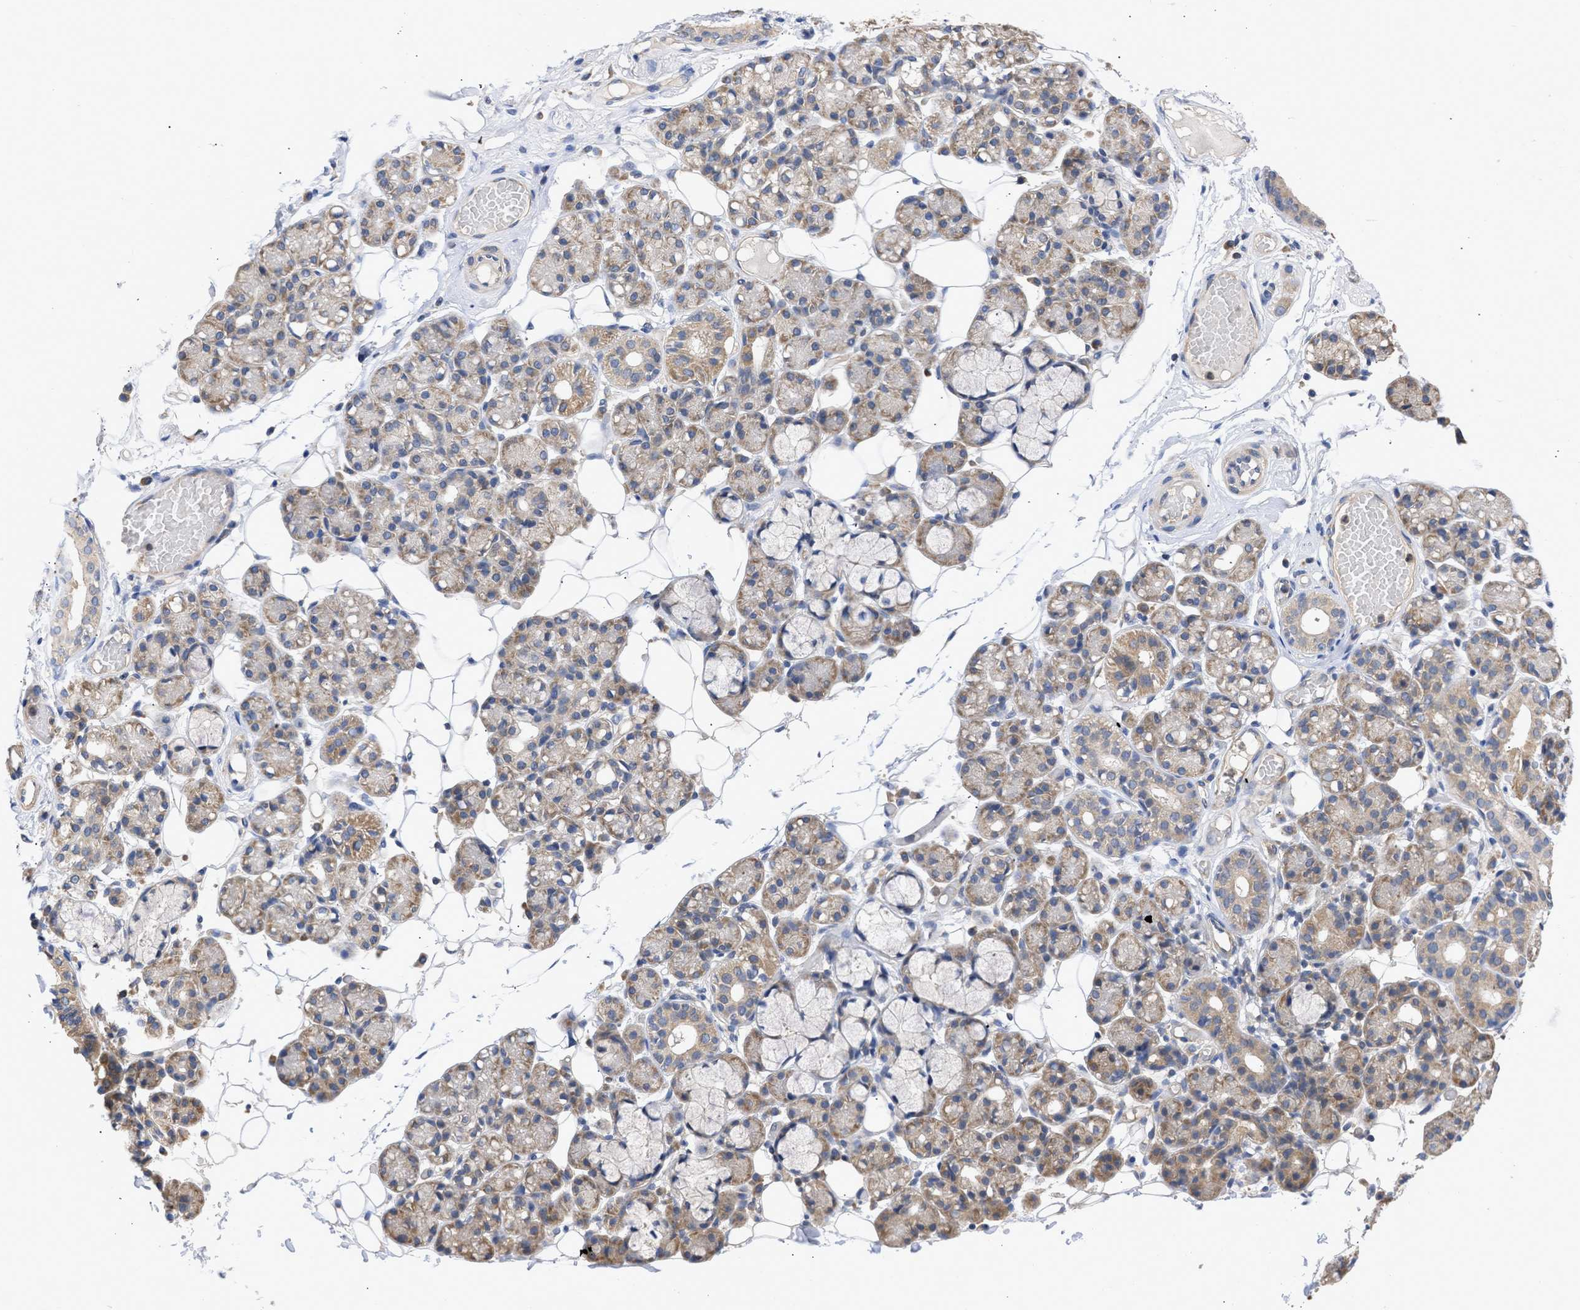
{"staining": {"intensity": "moderate", "quantity": ">75%", "location": "cytoplasmic/membranous"}, "tissue": "salivary gland", "cell_type": "Glandular cells", "image_type": "normal", "snomed": [{"axis": "morphology", "description": "Normal tissue, NOS"}, {"axis": "topography", "description": "Salivary gland"}], "caption": "Unremarkable salivary gland was stained to show a protein in brown. There is medium levels of moderate cytoplasmic/membranous expression in about >75% of glandular cells. Using DAB (3,3'-diaminobenzidine) (brown) and hematoxylin (blue) stains, captured at high magnification using brightfield microscopy.", "gene": "MAP2K3", "patient": {"sex": "male", "age": 63}}